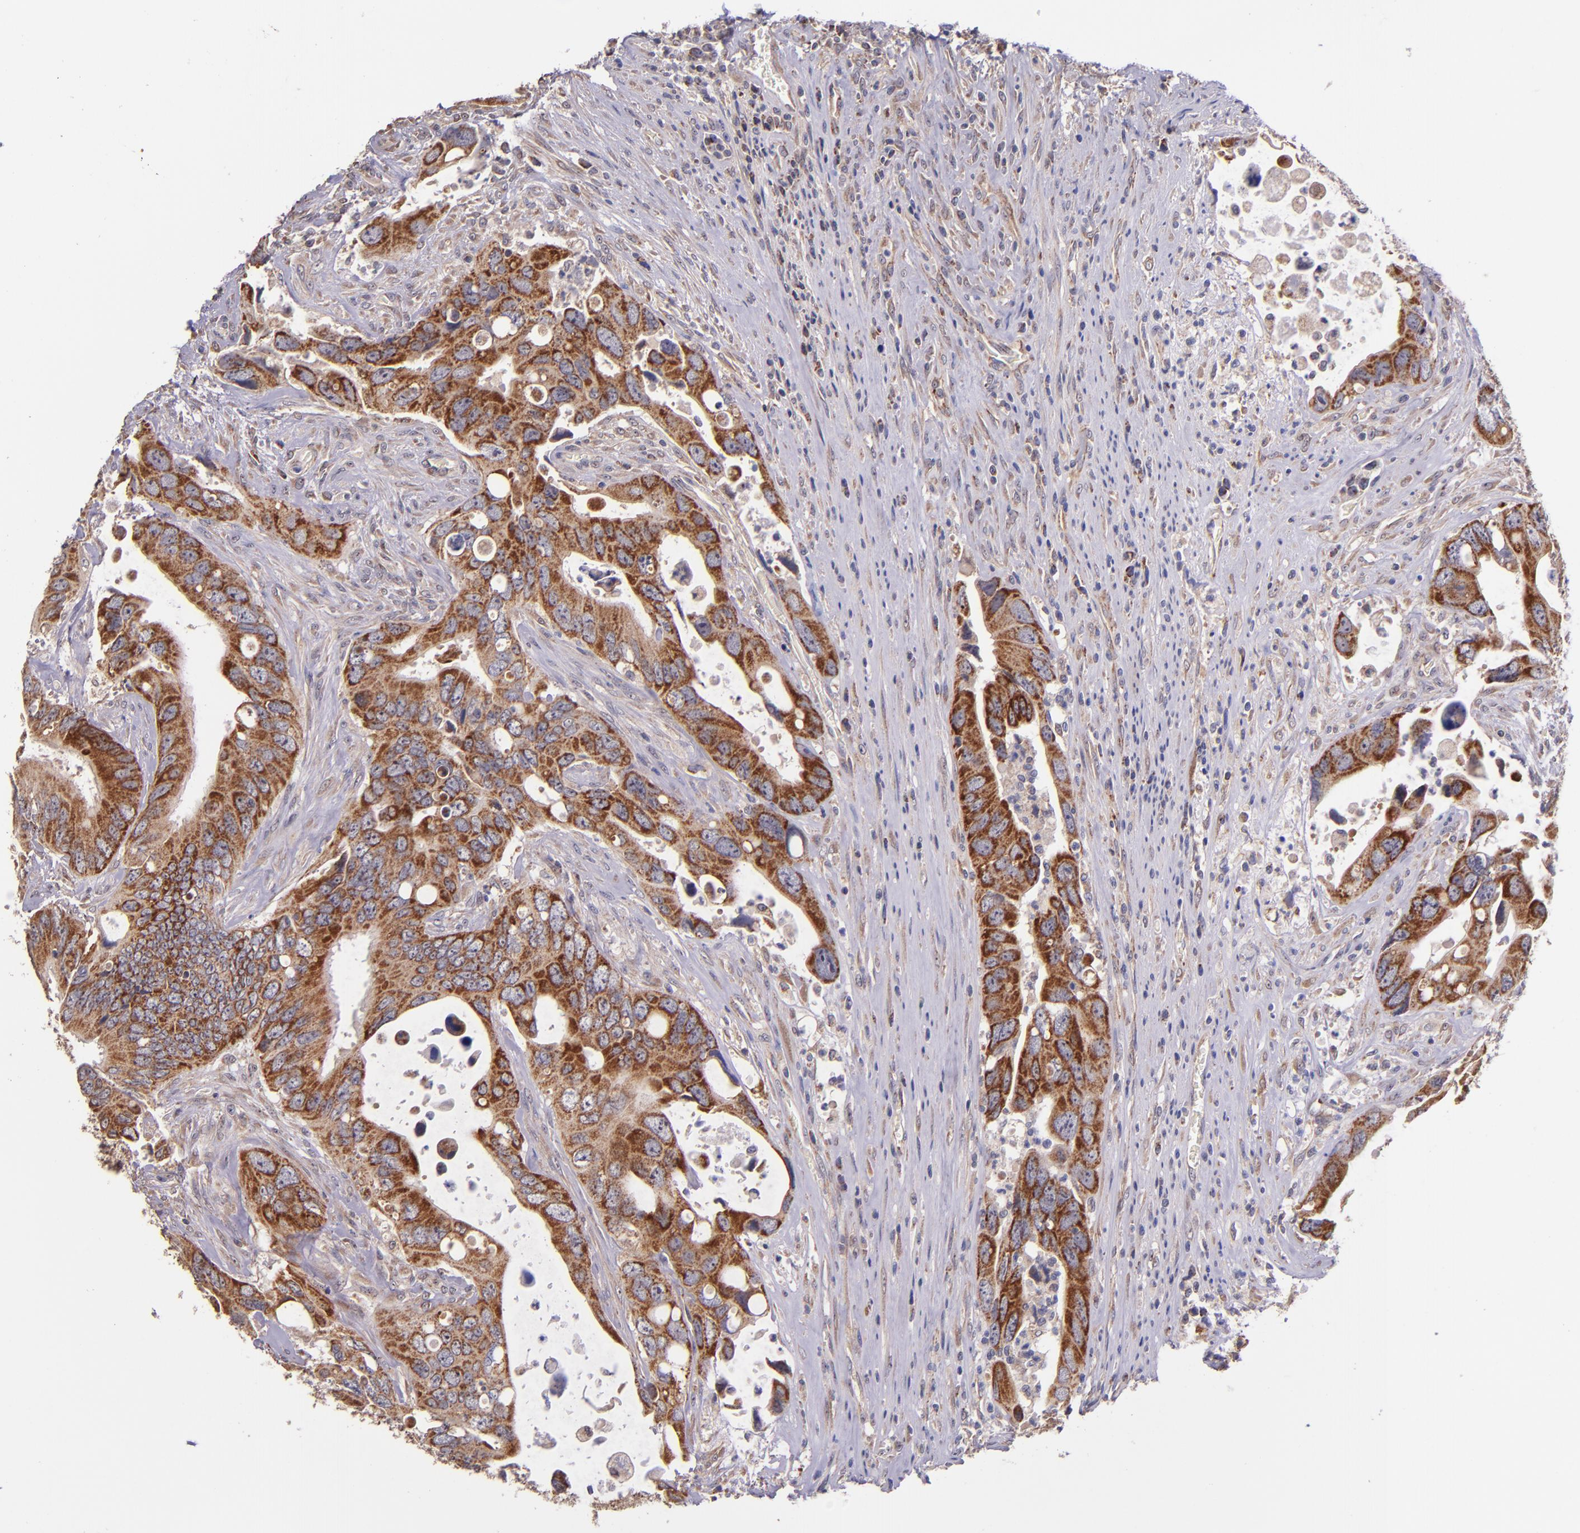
{"staining": {"intensity": "strong", "quantity": ">75%", "location": "cytoplasmic/membranous"}, "tissue": "colorectal cancer", "cell_type": "Tumor cells", "image_type": "cancer", "snomed": [{"axis": "morphology", "description": "Adenocarcinoma, NOS"}, {"axis": "topography", "description": "Rectum"}], "caption": "Protein expression analysis of colorectal cancer (adenocarcinoma) reveals strong cytoplasmic/membranous expression in approximately >75% of tumor cells.", "gene": "SHC1", "patient": {"sex": "male", "age": 70}}